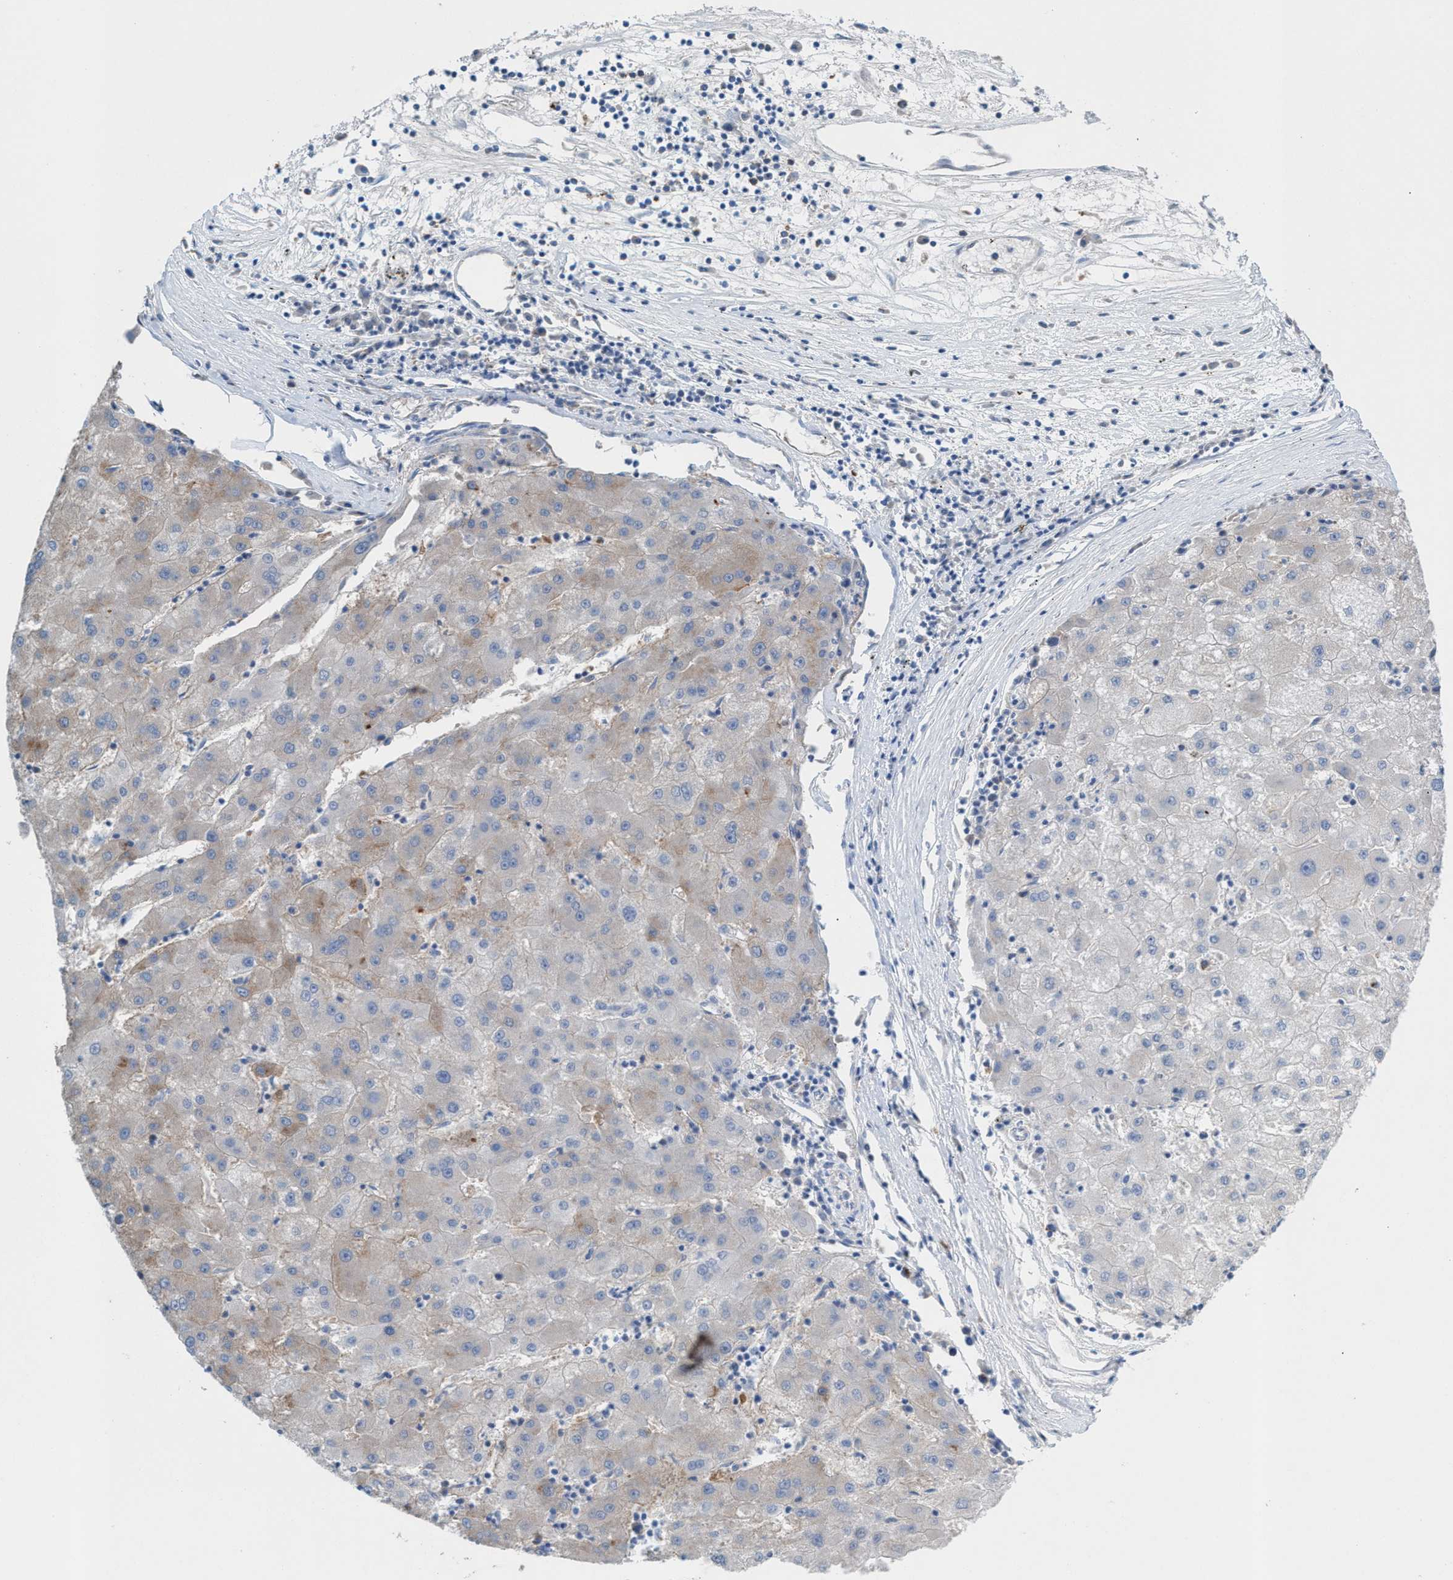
{"staining": {"intensity": "weak", "quantity": "<25%", "location": "cytoplasmic/membranous"}, "tissue": "liver cancer", "cell_type": "Tumor cells", "image_type": "cancer", "snomed": [{"axis": "morphology", "description": "Carcinoma, Hepatocellular, NOS"}, {"axis": "topography", "description": "Liver"}], "caption": "Immunohistochemistry (IHC) histopathology image of neoplastic tissue: liver hepatocellular carcinoma stained with DAB (3,3'-diaminobenzidine) exhibits no significant protein staining in tumor cells.", "gene": "NYAP1", "patient": {"sex": "male", "age": 72}}